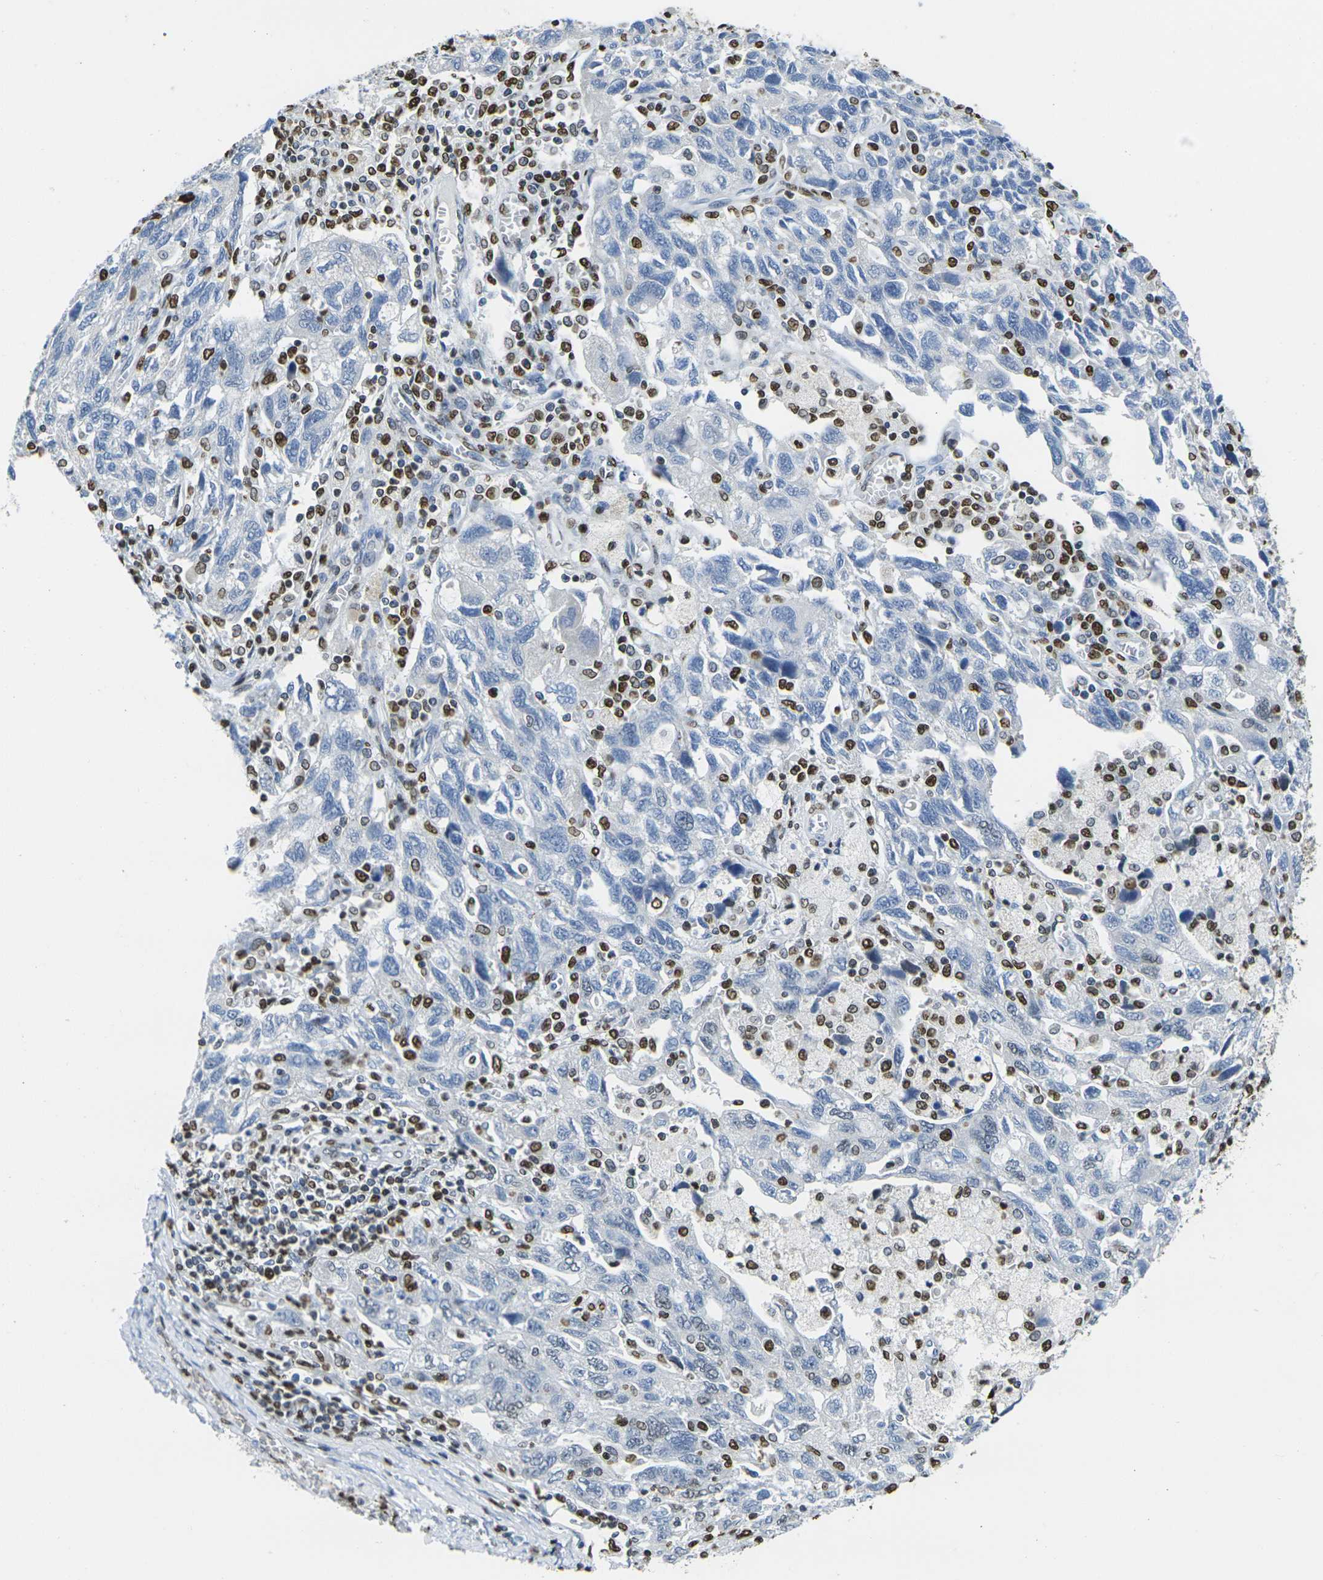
{"staining": {"intensity": "negative", "quantity": "none", "location": "none"}, "tissue": "ovarian cancer", "cell_type": "Tumor cells", "image_type": "cancer", "snomed": [{"axis": "morphology", "description": "Carcinoma, NOS"}, {"axis": "morphology", "description": "Cystadenocarcinoma, serous, NOS"}, {"axis": "topography", "description": "Ovary"}], "caption": "A photomicrograph of ovarian cancer (serous cystadenocarcinoma) stained for a protein shows no brown staining in tumor cells.", "gene": "DRAXIN", "patient": {"sex": "female", "age": 69}}